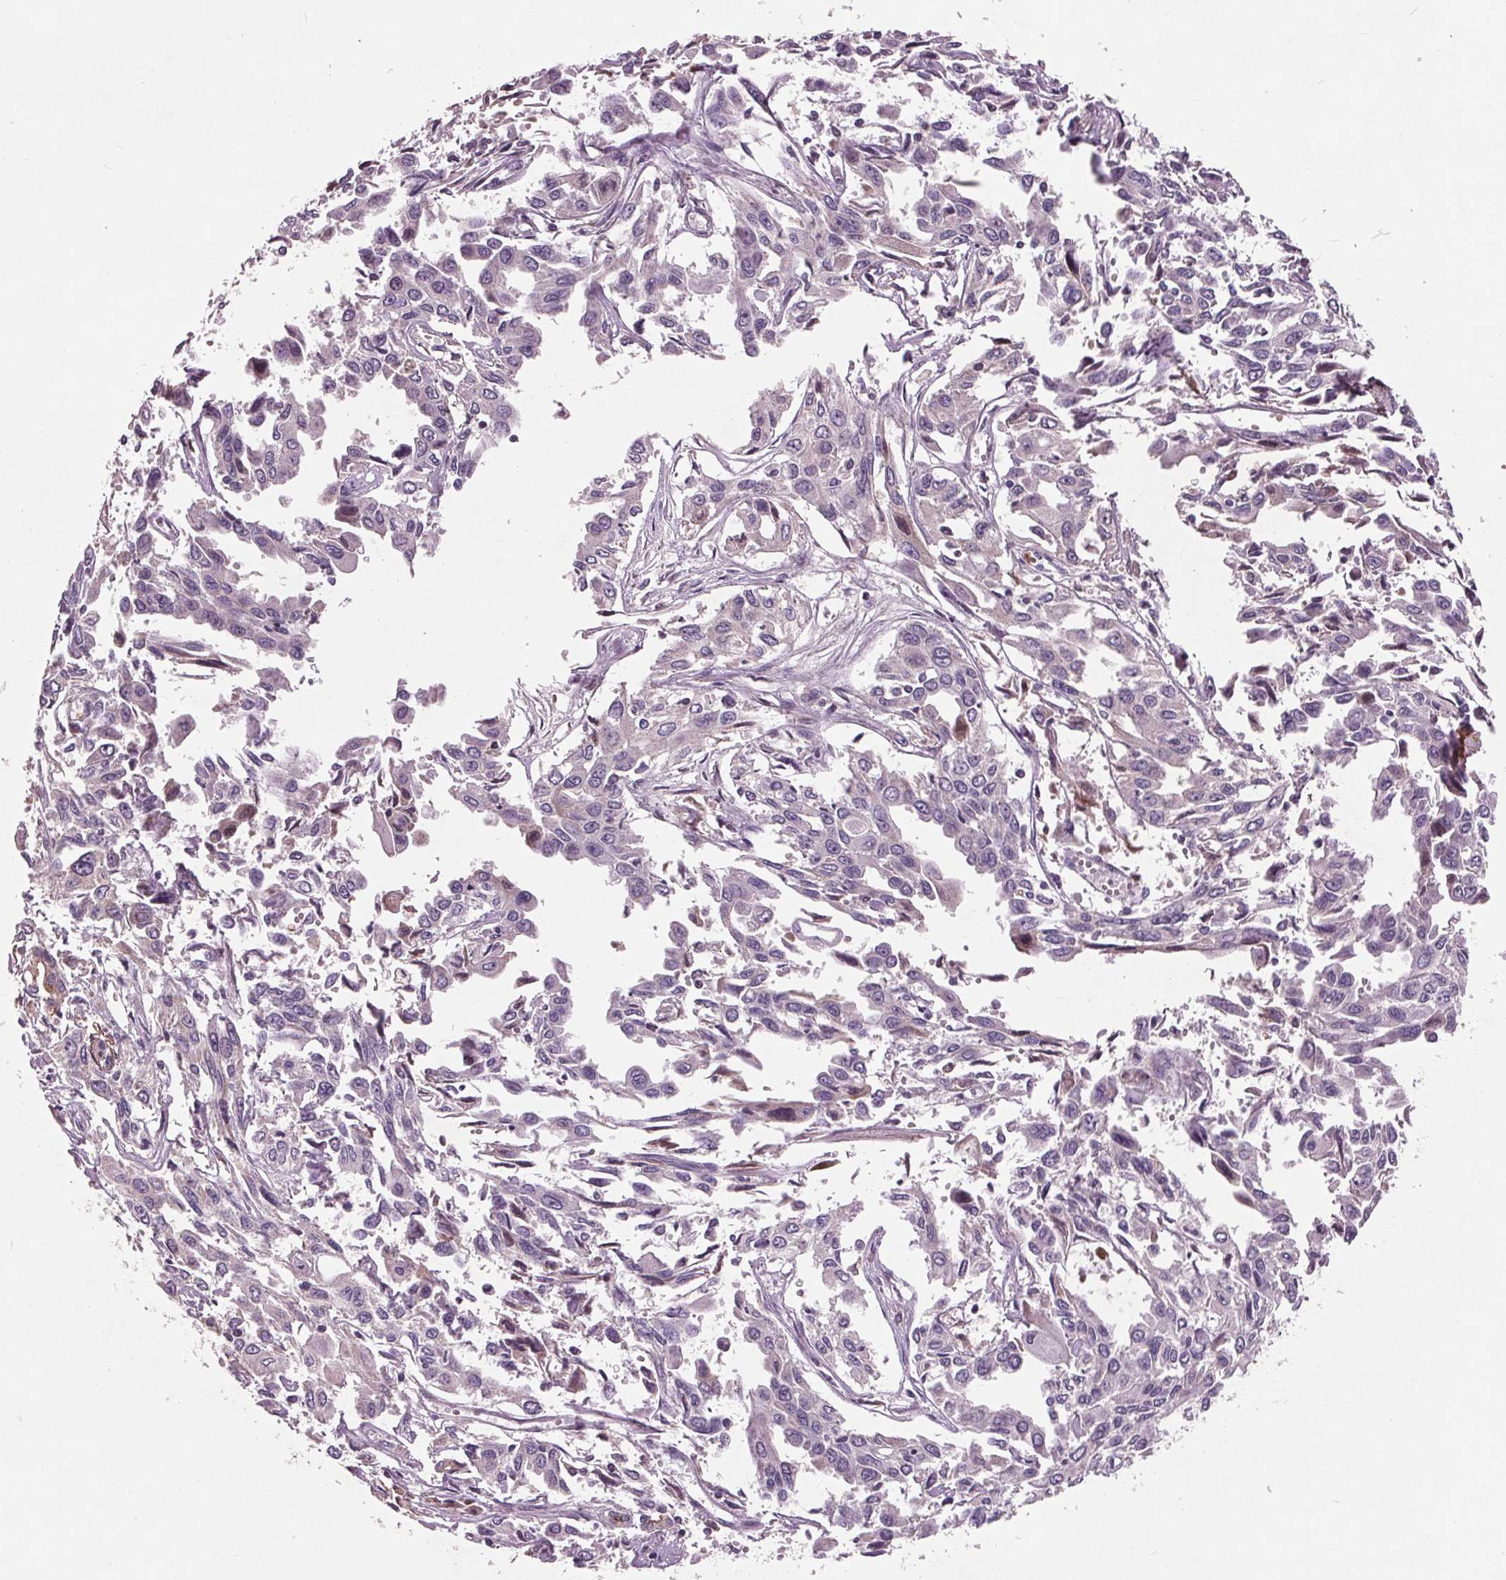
{"staining": {"intensity": "negative", "quantity": "none", "location": "none"}, "tissue": "pancreatic cancer", "cell_type": "Tumor cells", "image_type": "cancer", "snomed": [{"axis": "morphology", "description": "Adenocarcinoma, NOS"}, {"axis": "topography", "description": "Pancreas"}], "caption": "A high-resolution micrograph shows immunohistochemistry staining of pancreatic adenocarcinoma, which exhibits no significant expression in tumor cells. Nuclei are stained in blue.", "gene": "C6", "patient": {"sex": "female", "age": 55}}